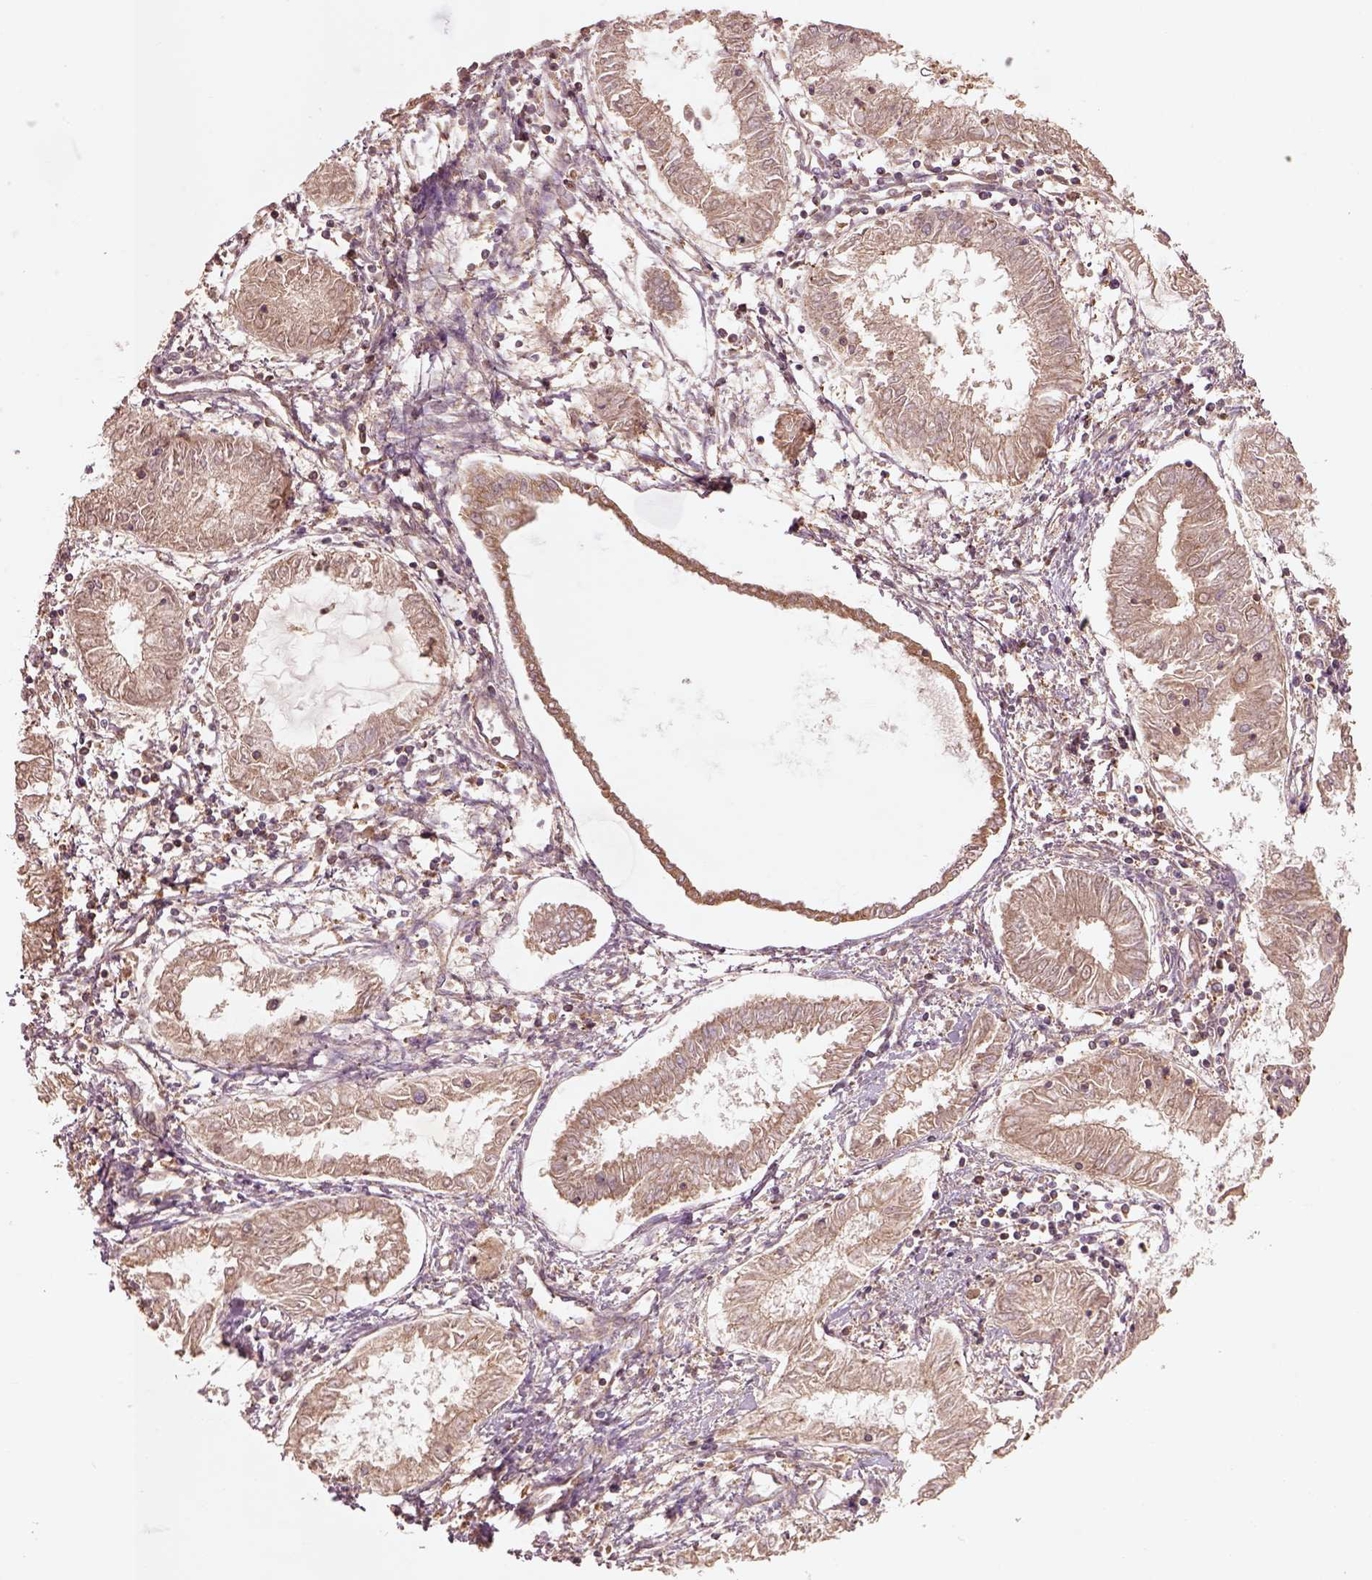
{"staining": {"intensity": "weak", "quantity": ">75%", "location": "cytoplasmic/membranous"}, "tissue": "endometrial cancer", "cell_type": "Tumor cells", "image_type": "cancer", "snomed": [{"axis": "morphology", "description": "Adenocarcinoma, NOS"}, {"axis": "topography", "description": "Endometrium"}], "caption": "Immunohistochemical staining of endometrial cancer demonstrates weak cytoplasmic/membranous protein expression in about >75% of tumor cells.", "gene": "TRADD", "patient": {"sex": "female", "age": 68}}